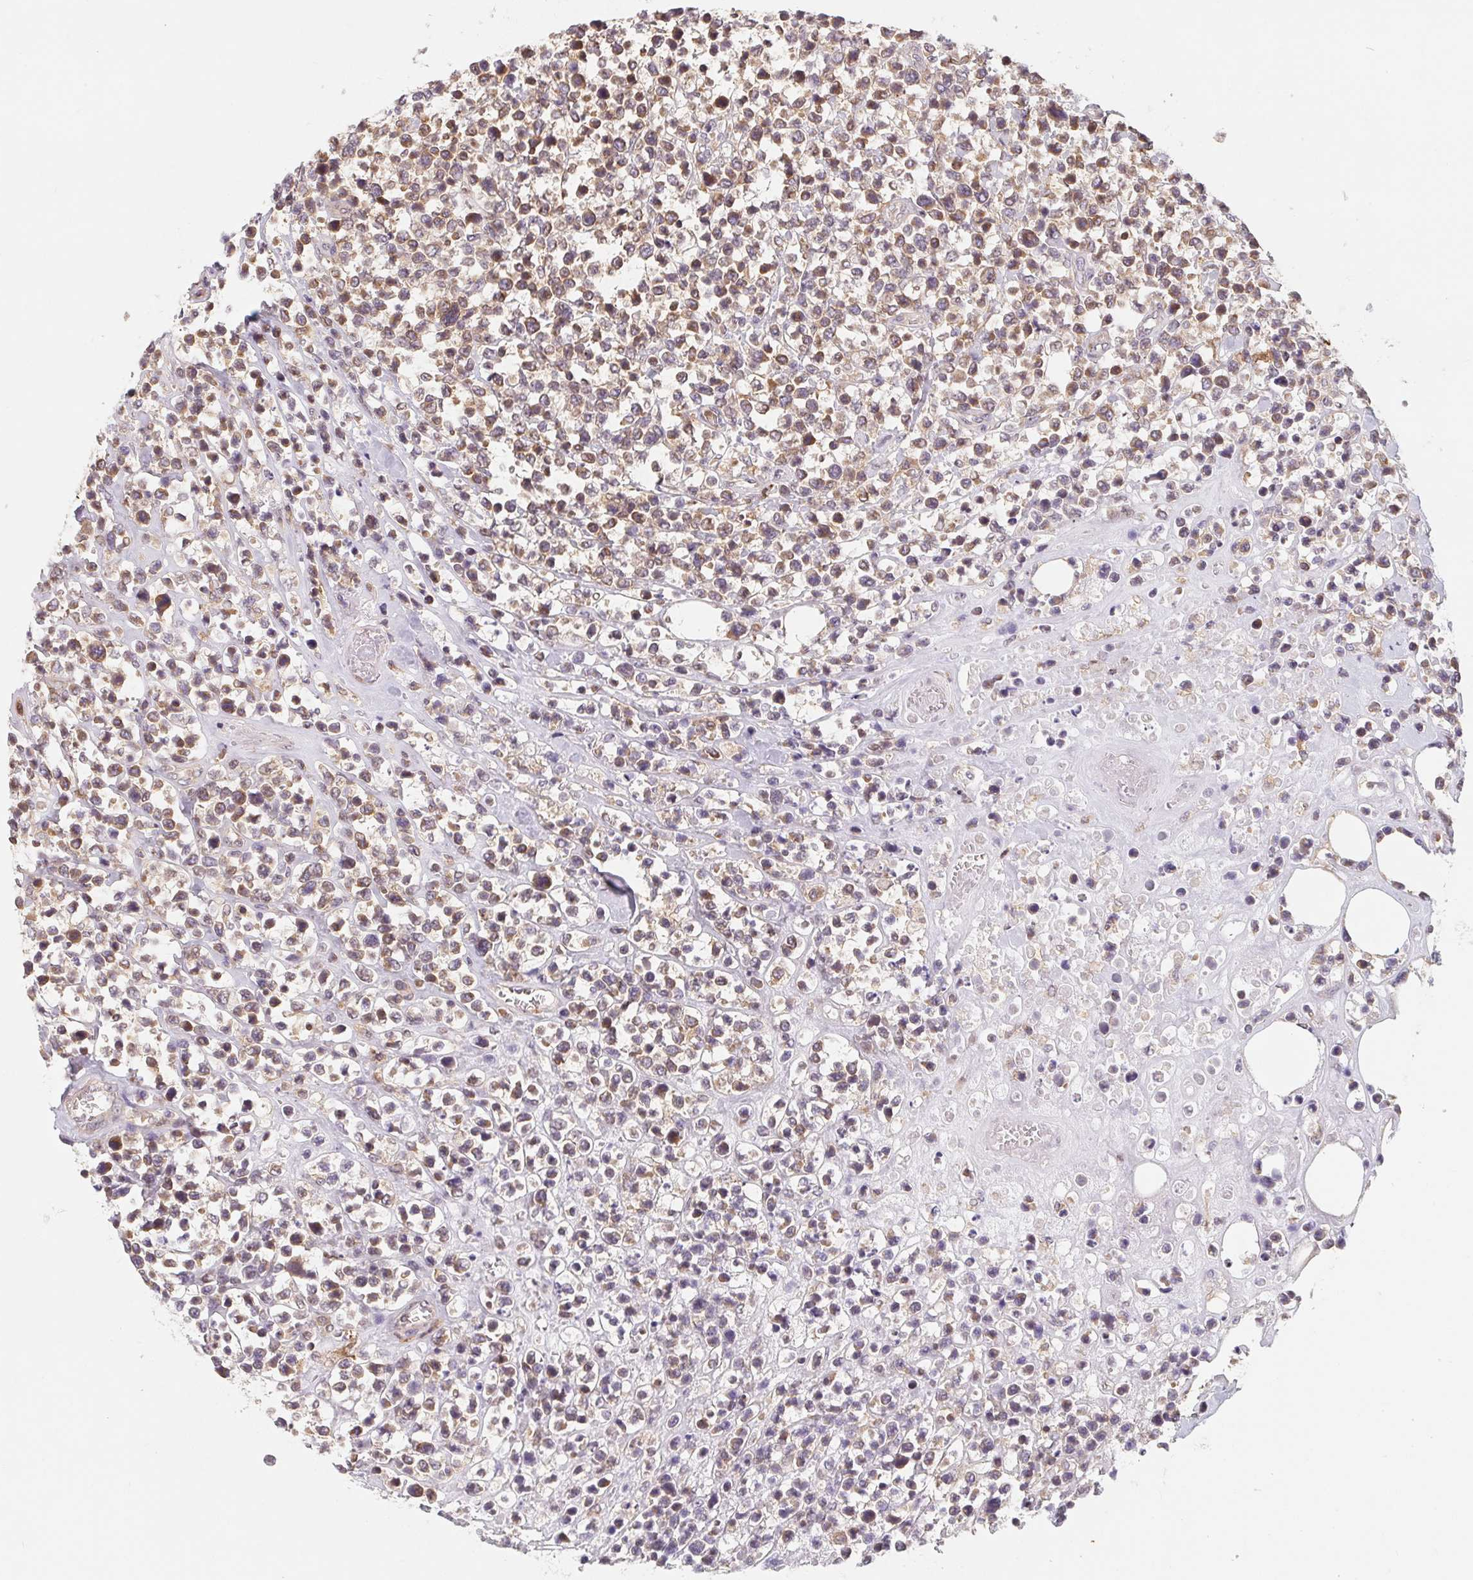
{"staining": {"intensity": "weak", "quantity": ">75%", "location": "cytoplasmic/membranous"}, "tissue": "lymphoma", "cell_type": "Tumor cells", "image_type": "cancer", "snomed": [{"axis": "morphology", "description": "Malignant lymphoma, non-Hodgkin's type, High grade"}, {"axis": "topography", "description": "Soft tissue"}], "caption": "Malignant lymphoma, non-Hodgkin's type (high-grade) stained with immunohistochemistry (IHC) displays weak cytoplasmic/membranous positivity in approximately >75% of tumor cells. (brown staining indicates protein expression, while blue staining denotes nuclei).", "gene": "ANKRD13A", "patient": {"sex": "female", "age": 56}}